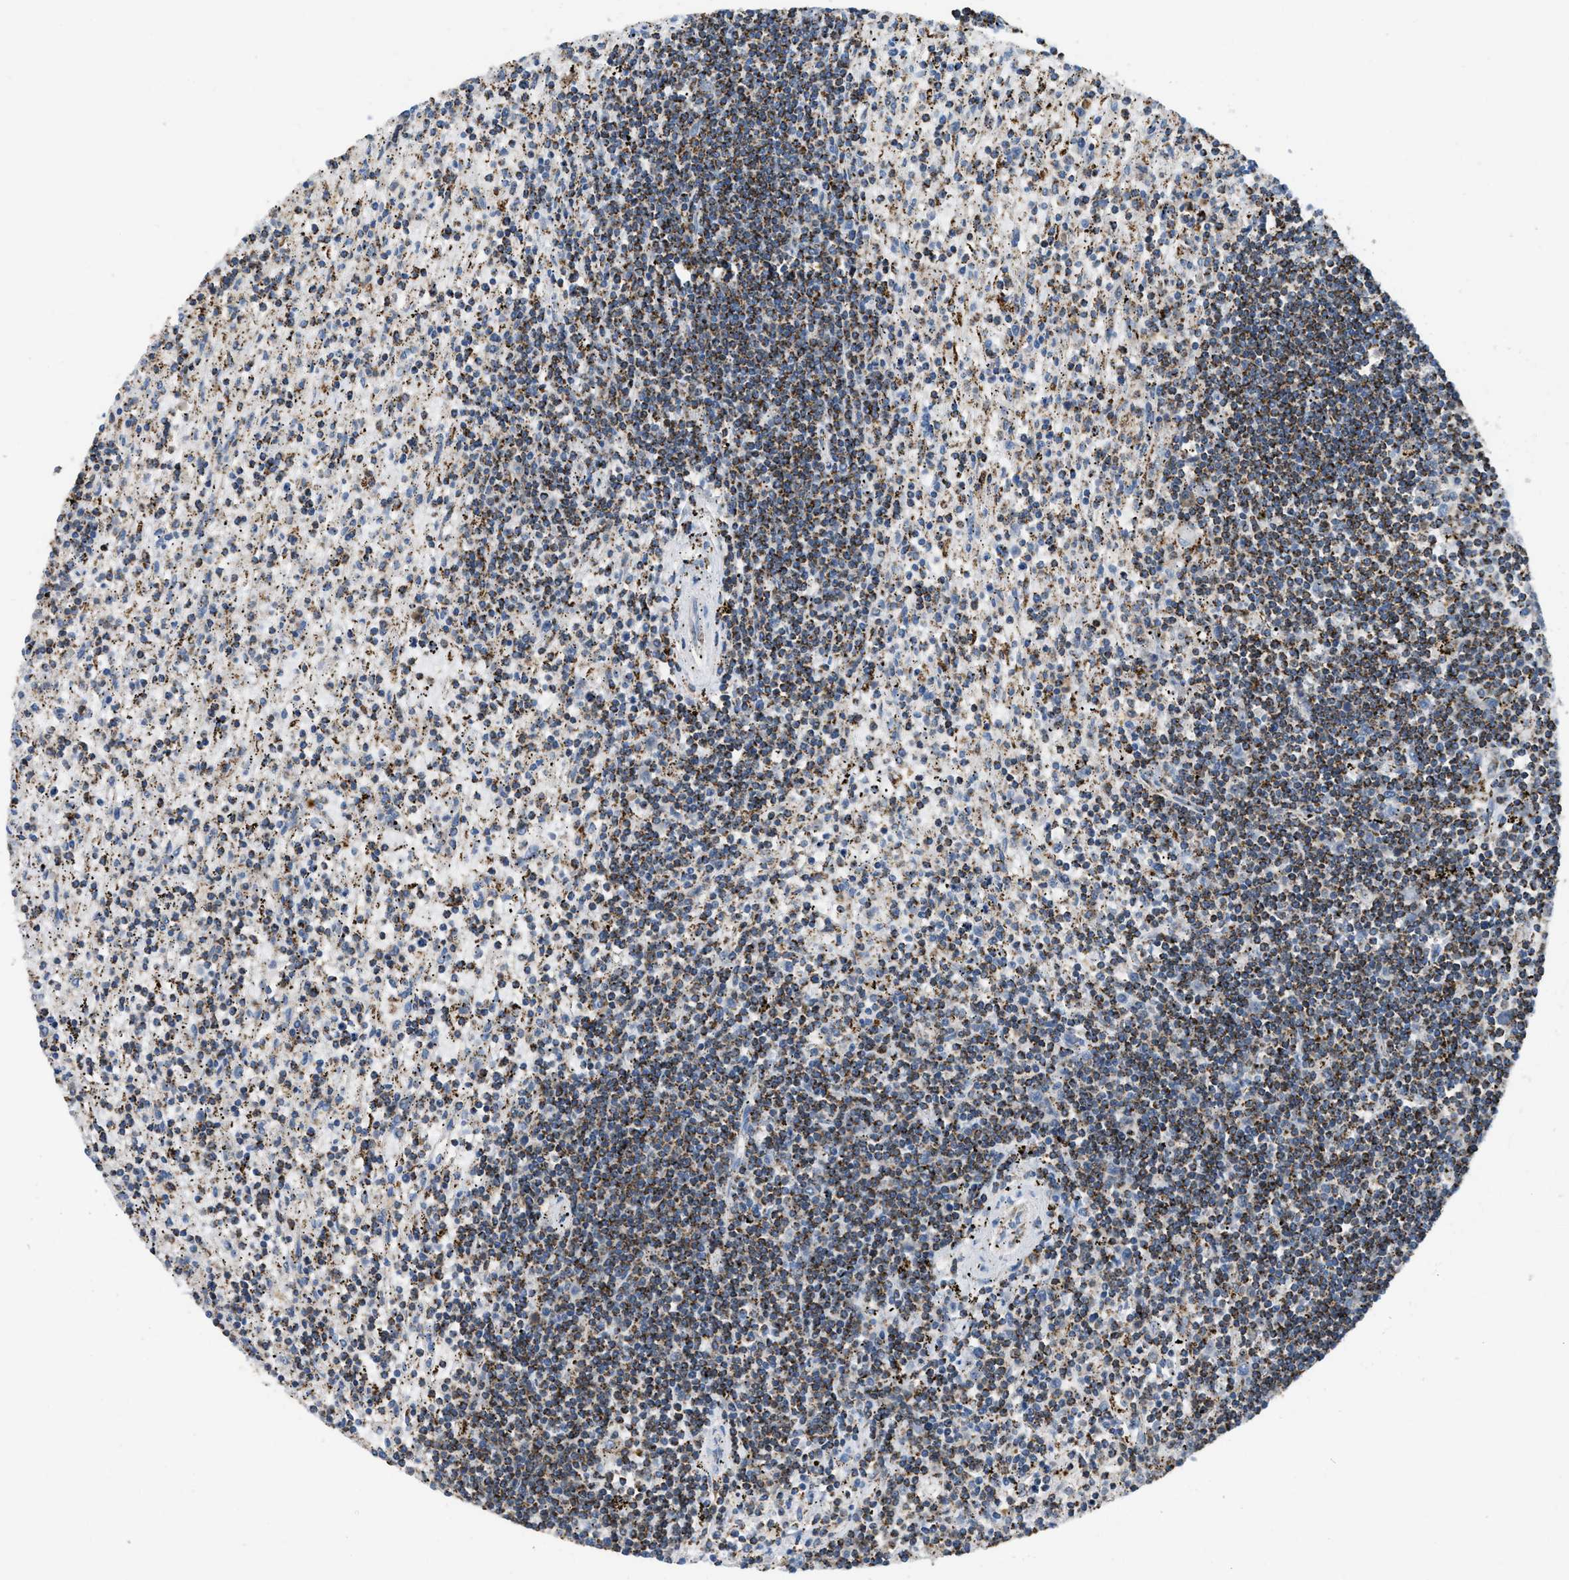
{"staining": {"intensity": "strong", "quantity": ">75%", "location": "cytoplasmic/membranous"}, "tissue": "lymphoma", "cell_type": "Tumor cells", "image_type": "cancer", "snomed": [{"axis": "morphology", "description": "Malignant lymphoma, non-Hodgkin's type, Low grade"}, {"axis": "topography", "description": "Spleen"}], "caption": "About >75% of tumor cells in human malignant lymphoma, non-Hodgkin's type (low-grade) demonstrate strong cytoplasmic/membranous protein expression as visualized by brown immunohistochemical staining.", "gene": "ETFB", "patient": {"sex": "male", "age": 76}}